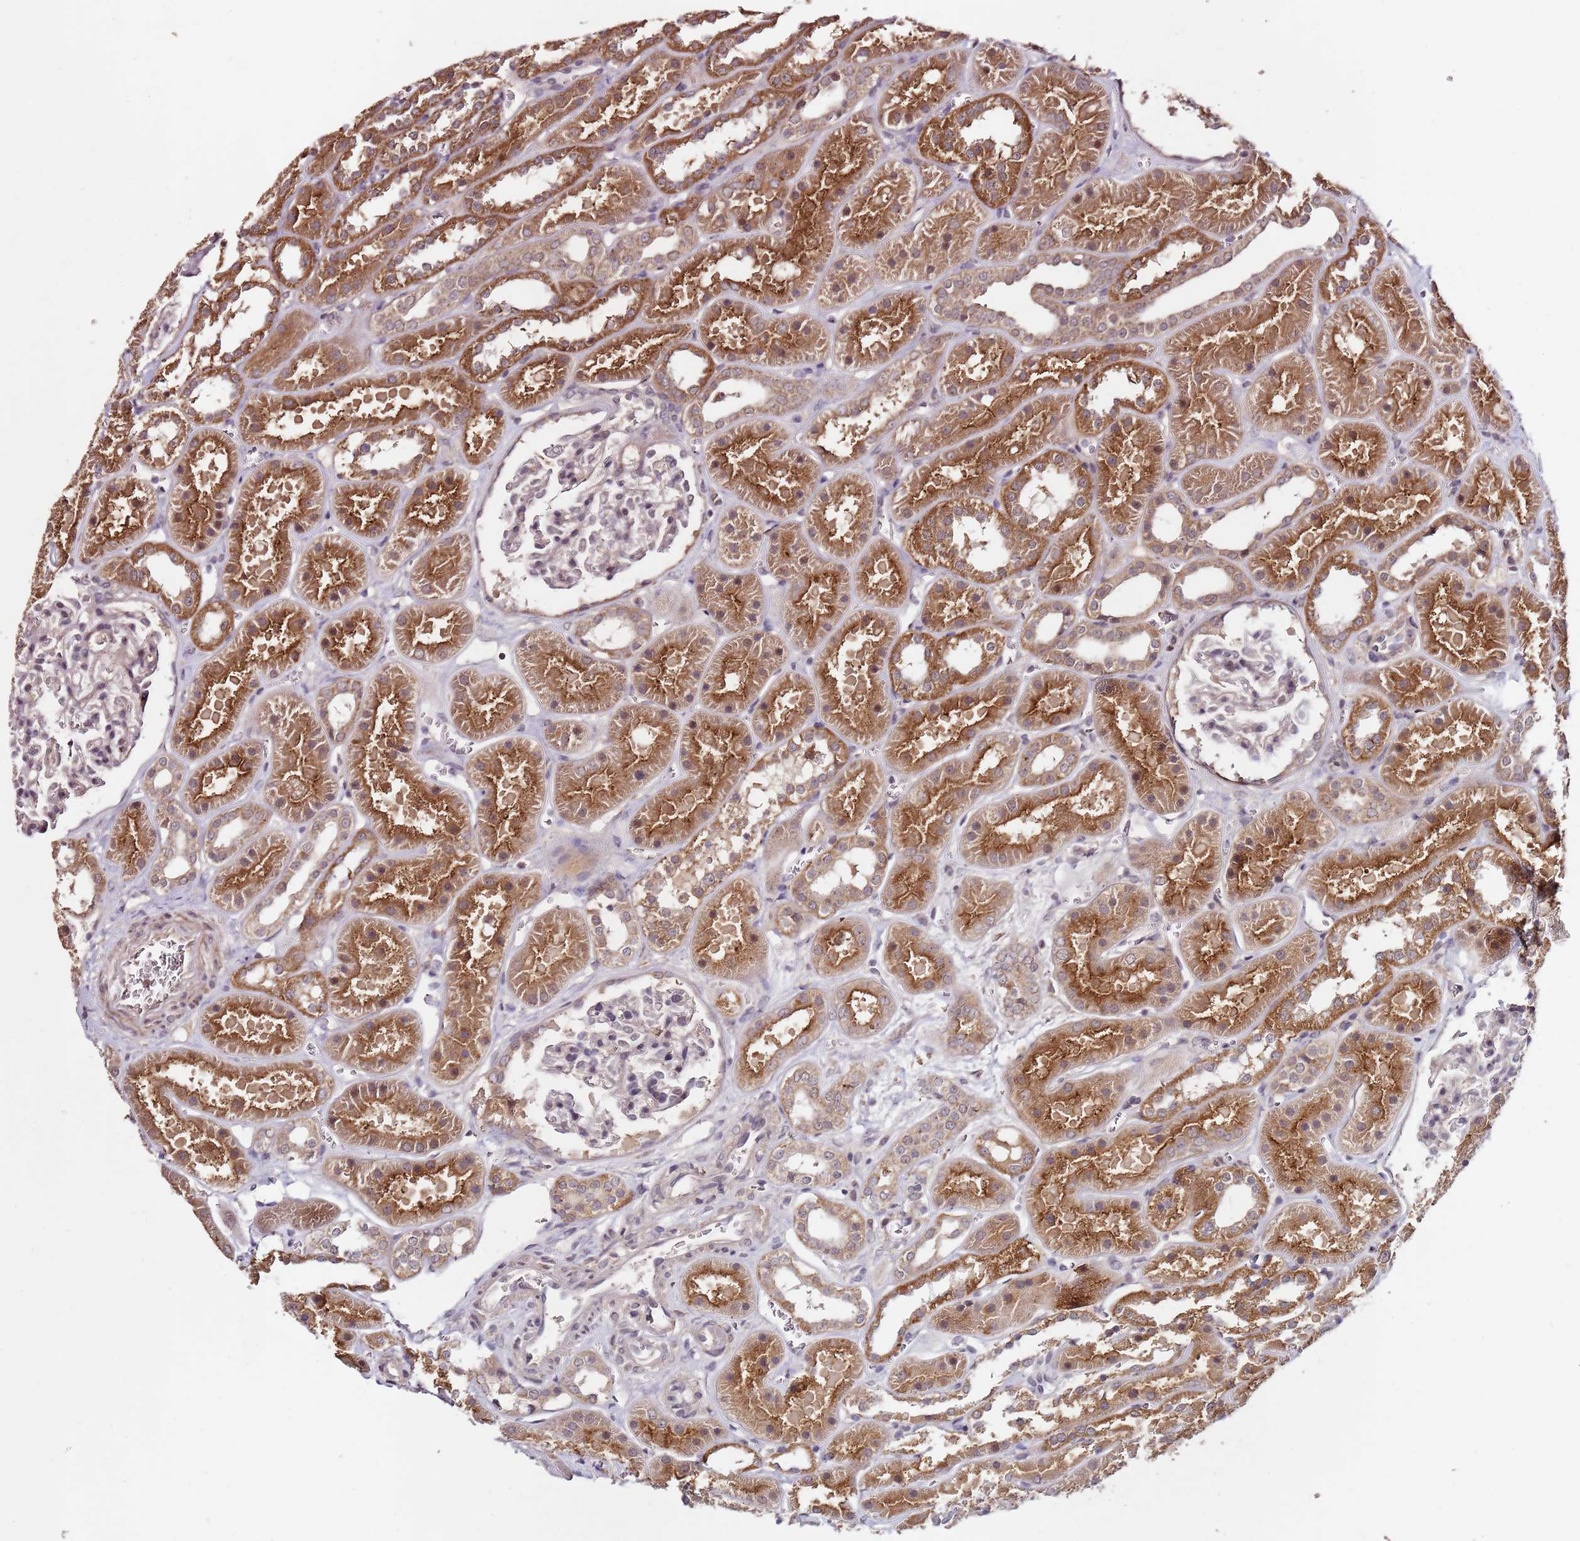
{"staining": {"intensity": "negative", "quantity": "none", "location": "none"}, "tissue": "kidney", "cell_type": "Cells in glomeruli", "image_type": "normal", "snomed": [{"axis": "morphology", "description": "Normal tissue, NOS"}, {"axis": "topography", "description": "Kidney"}], "caption": "A high-resolution image shows immunohistochemistry staining of unremarkable kidney, which shows no significant staining in cells in glomeruli.", "gene": "LIN37", "patient": {"sex": "female", "age": 41}}